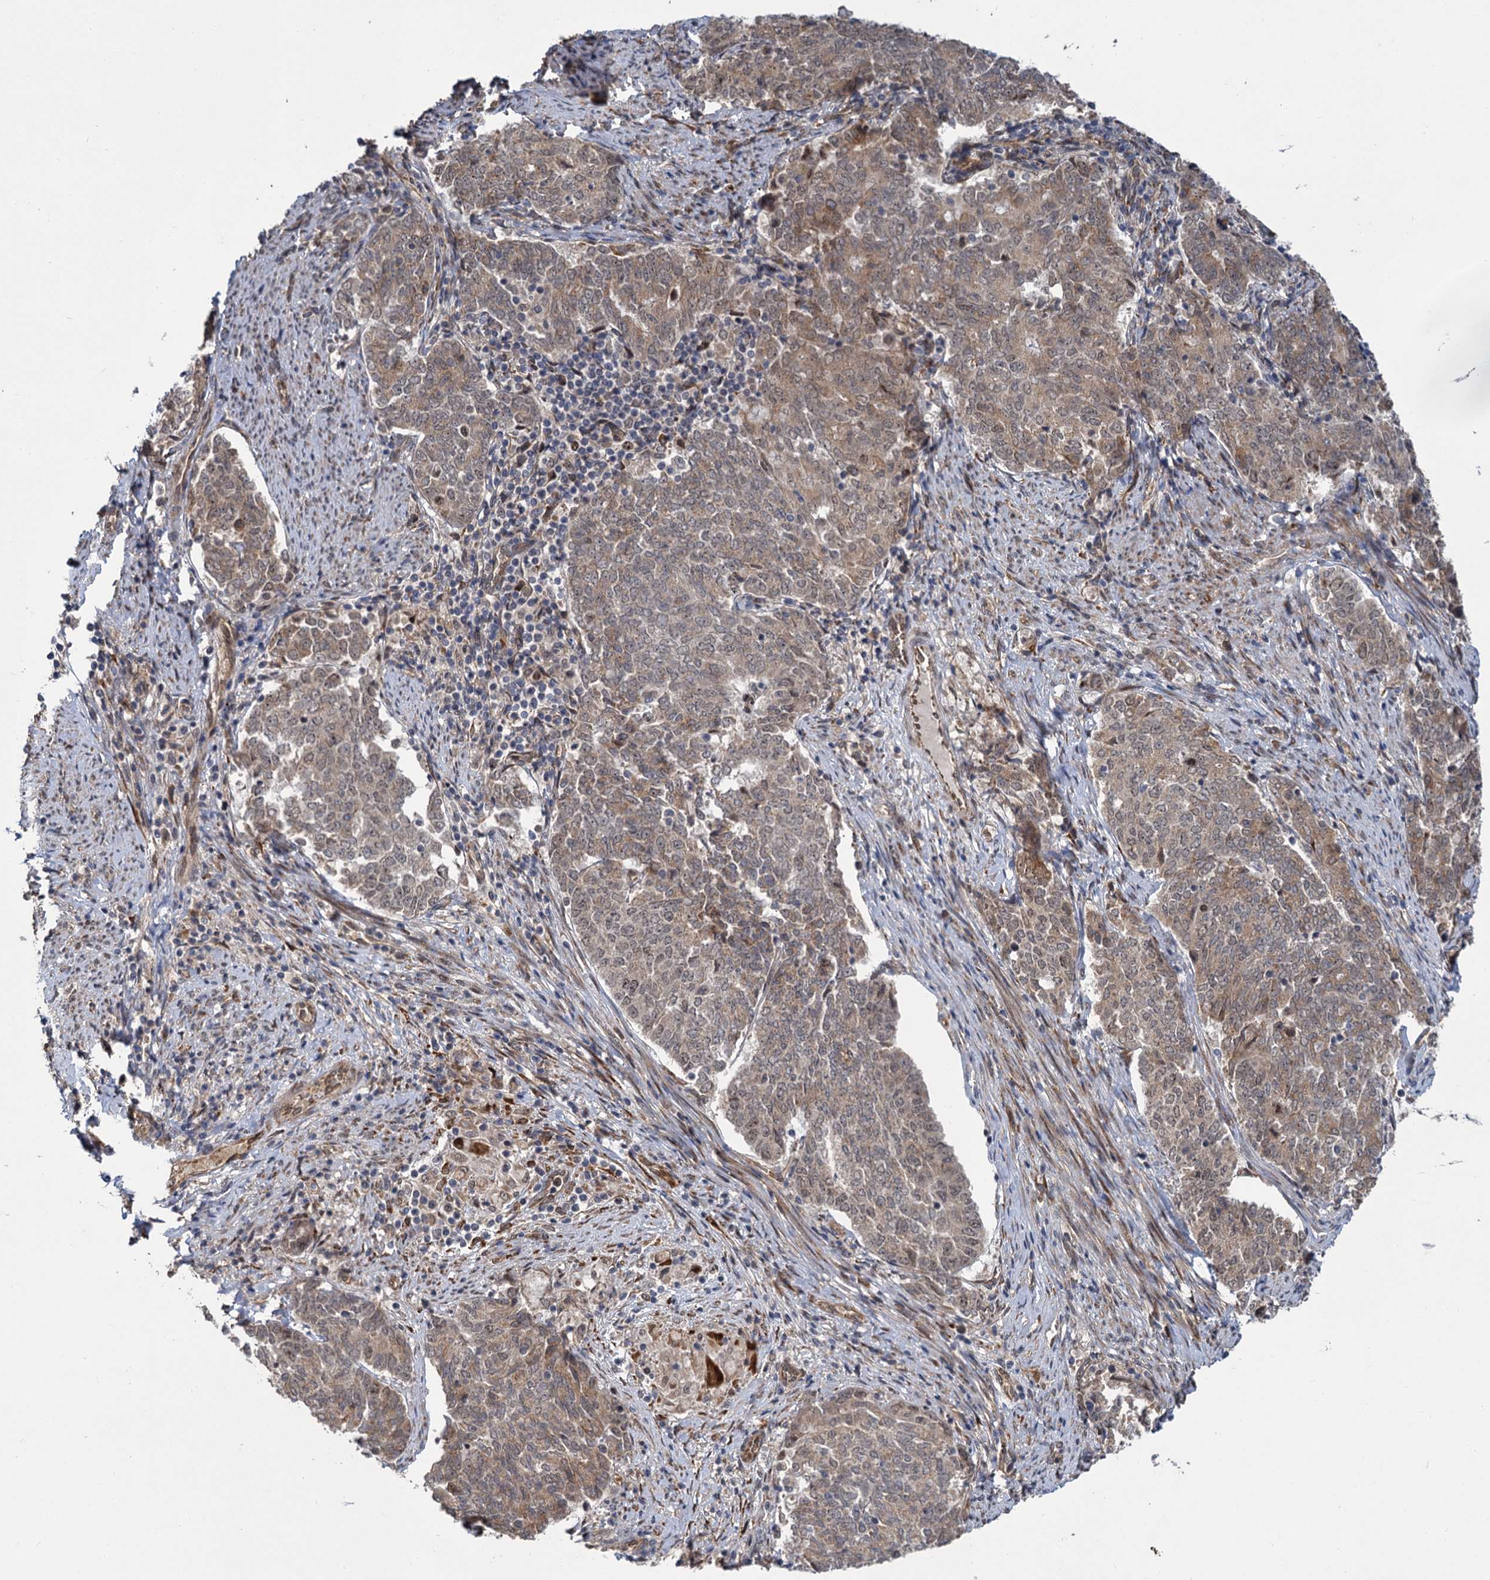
{"staining": {"intensity": "weak", "quantity": ">75%", "location": "cytoplasmic/membranous,nuclear"}, "tissue": "endometrial cancer", "cell_type": "Tumor cells", "image_type": "cancer", "snomed": [{"axis": "morphology", "description": "Adenocarcinoma, NOS"}, {"axis": "topography", "description": "Endometrium"}], "caption": "Endometrial cancer (adenocarcinoma) stained with immunohistochemistry (IHC) displays weak cytoplasmic/membranous and nuclear expression in about >75% of tumor cells.", "gene": "APBA2", "patient": {"sex": "female", "age": 80}}